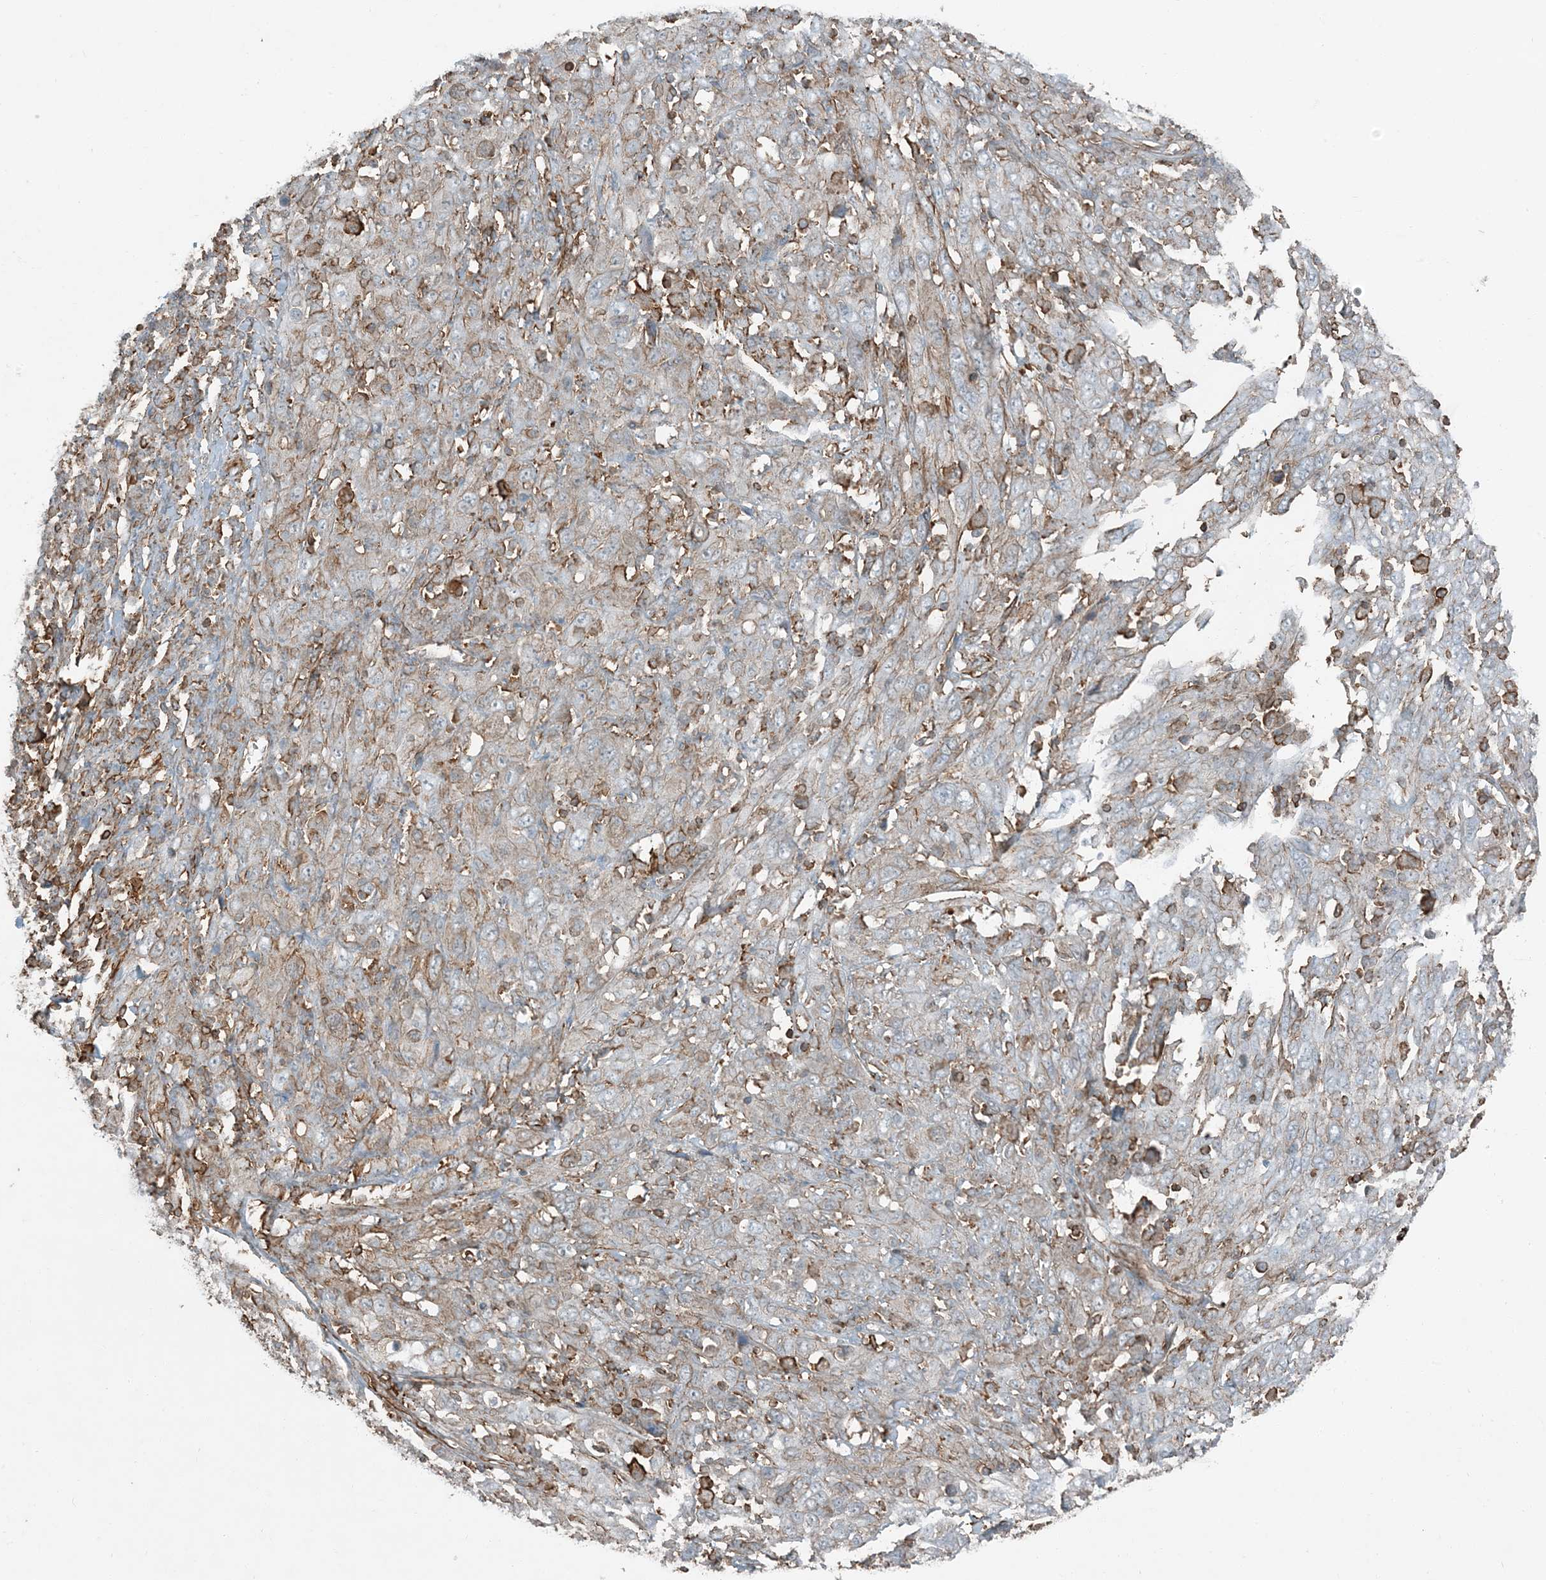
{"staining": {"intensity": "moderate", "quantity": "<25%", "location": "cytoplasmic/membranous"}, "tissue": "cervical cancer", "cell_type": "Tumor cells", "image_type": "cancer", "snomed": [{"axis": "morphology", "description": "Squamous cell carcinoma, NOS"}, {"axis": "topography", "description": "Cervix"}], "caption": "A histopathology image of cervical squamous cell carcinoma stained for a protein reveals moderate cytoplasmic/membranous brown staining in tumor cells. The protein of interest is shown in brown color, while the nuclei are stained blue.", "gene": "APOBEC3C", "patient": {"sex": "female", "age": 46}}